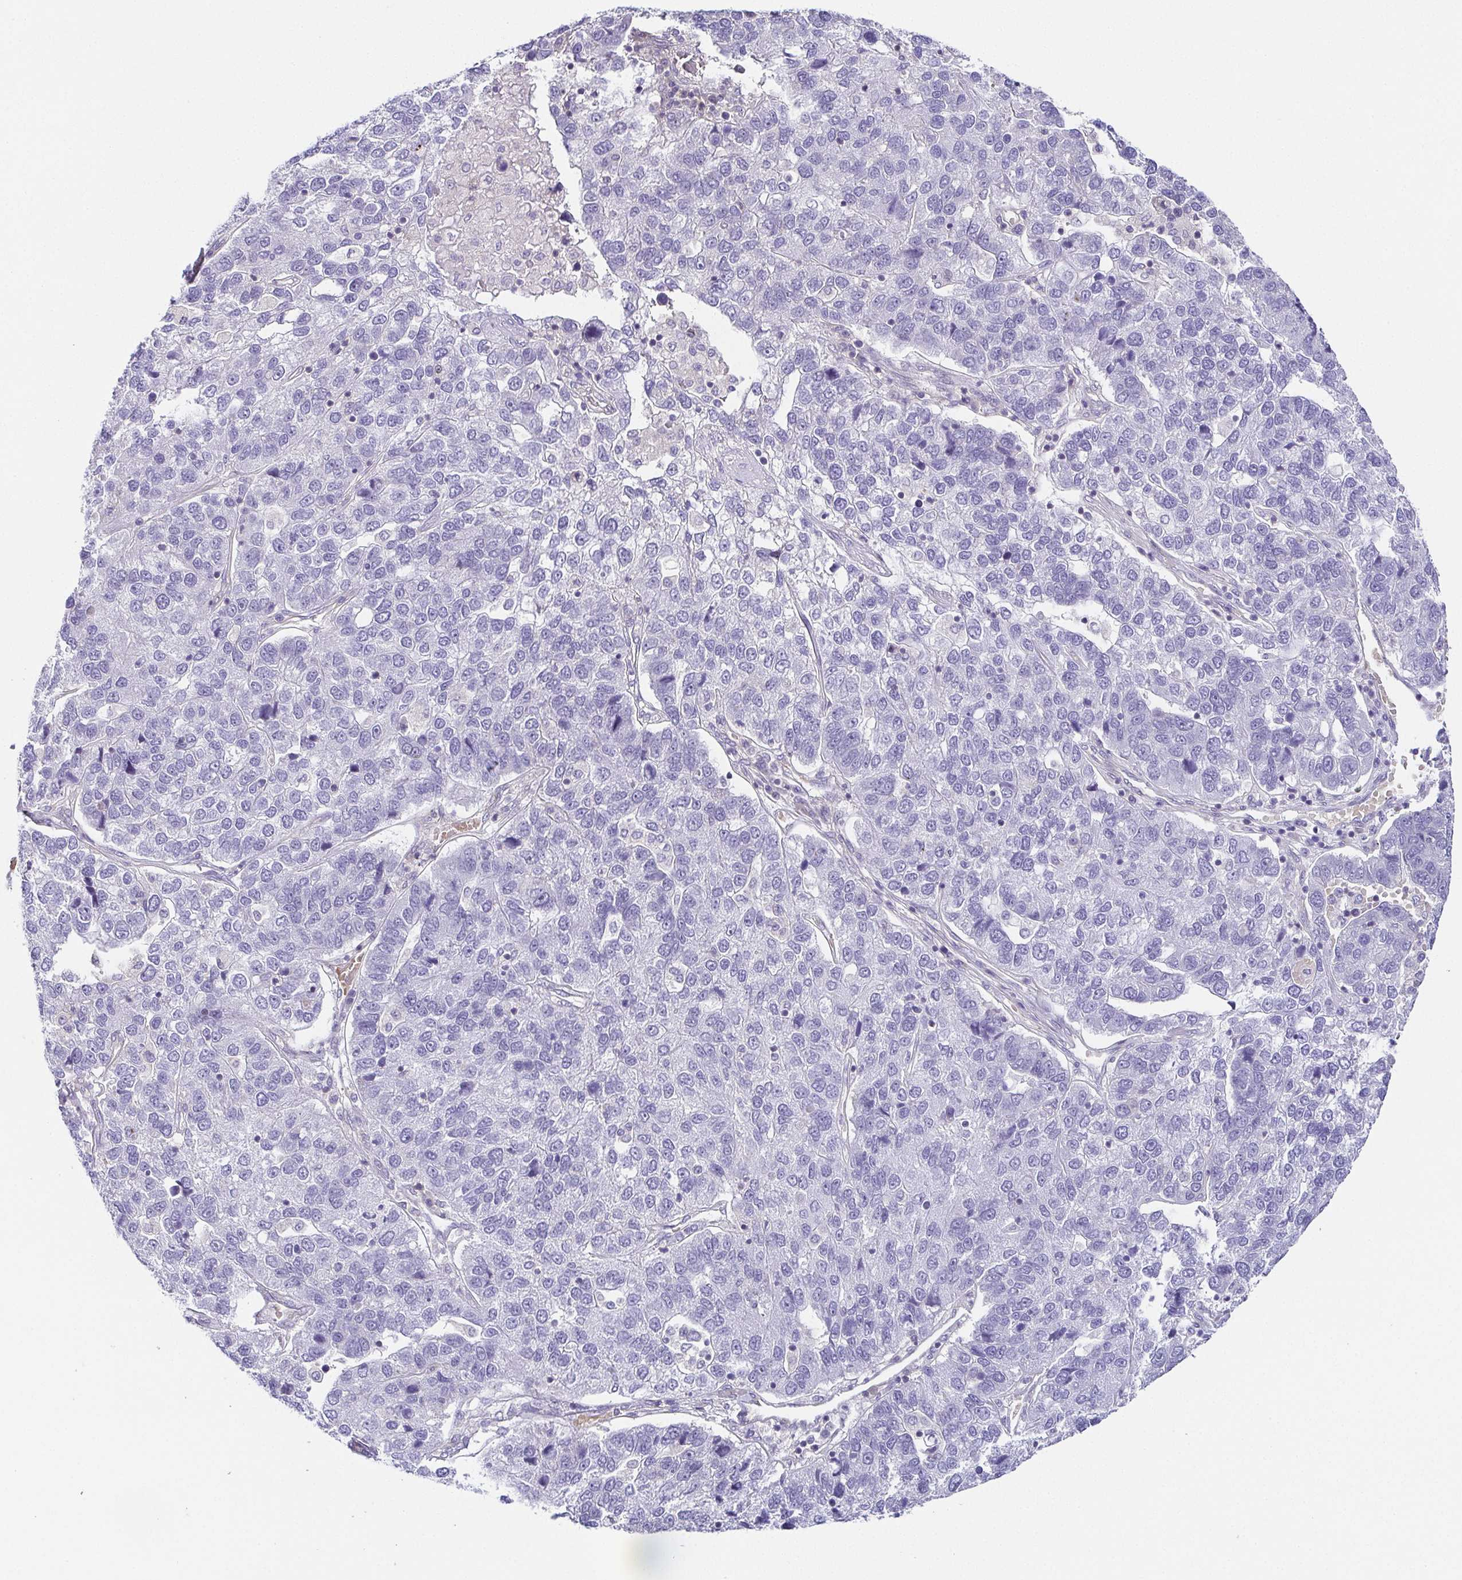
{"staining": {"intensity": "negative", "quantity": "none", "location": "none"}, "tissue": "pancreatic cancer", "cell_type": "Tumor cells", "image_type": "cancer", "snomed": [{"axis": "morphology", "description": "Adenocarcinoma, NOS"}, {"axis": "topography", "description": "Pancreas"}], "caption": "Photomicrograph shows no significant protein expression in tumor cells of pancreatic cancer.", "gene": "FAM162B", "patient": {"sex": "female", "age": 61}}